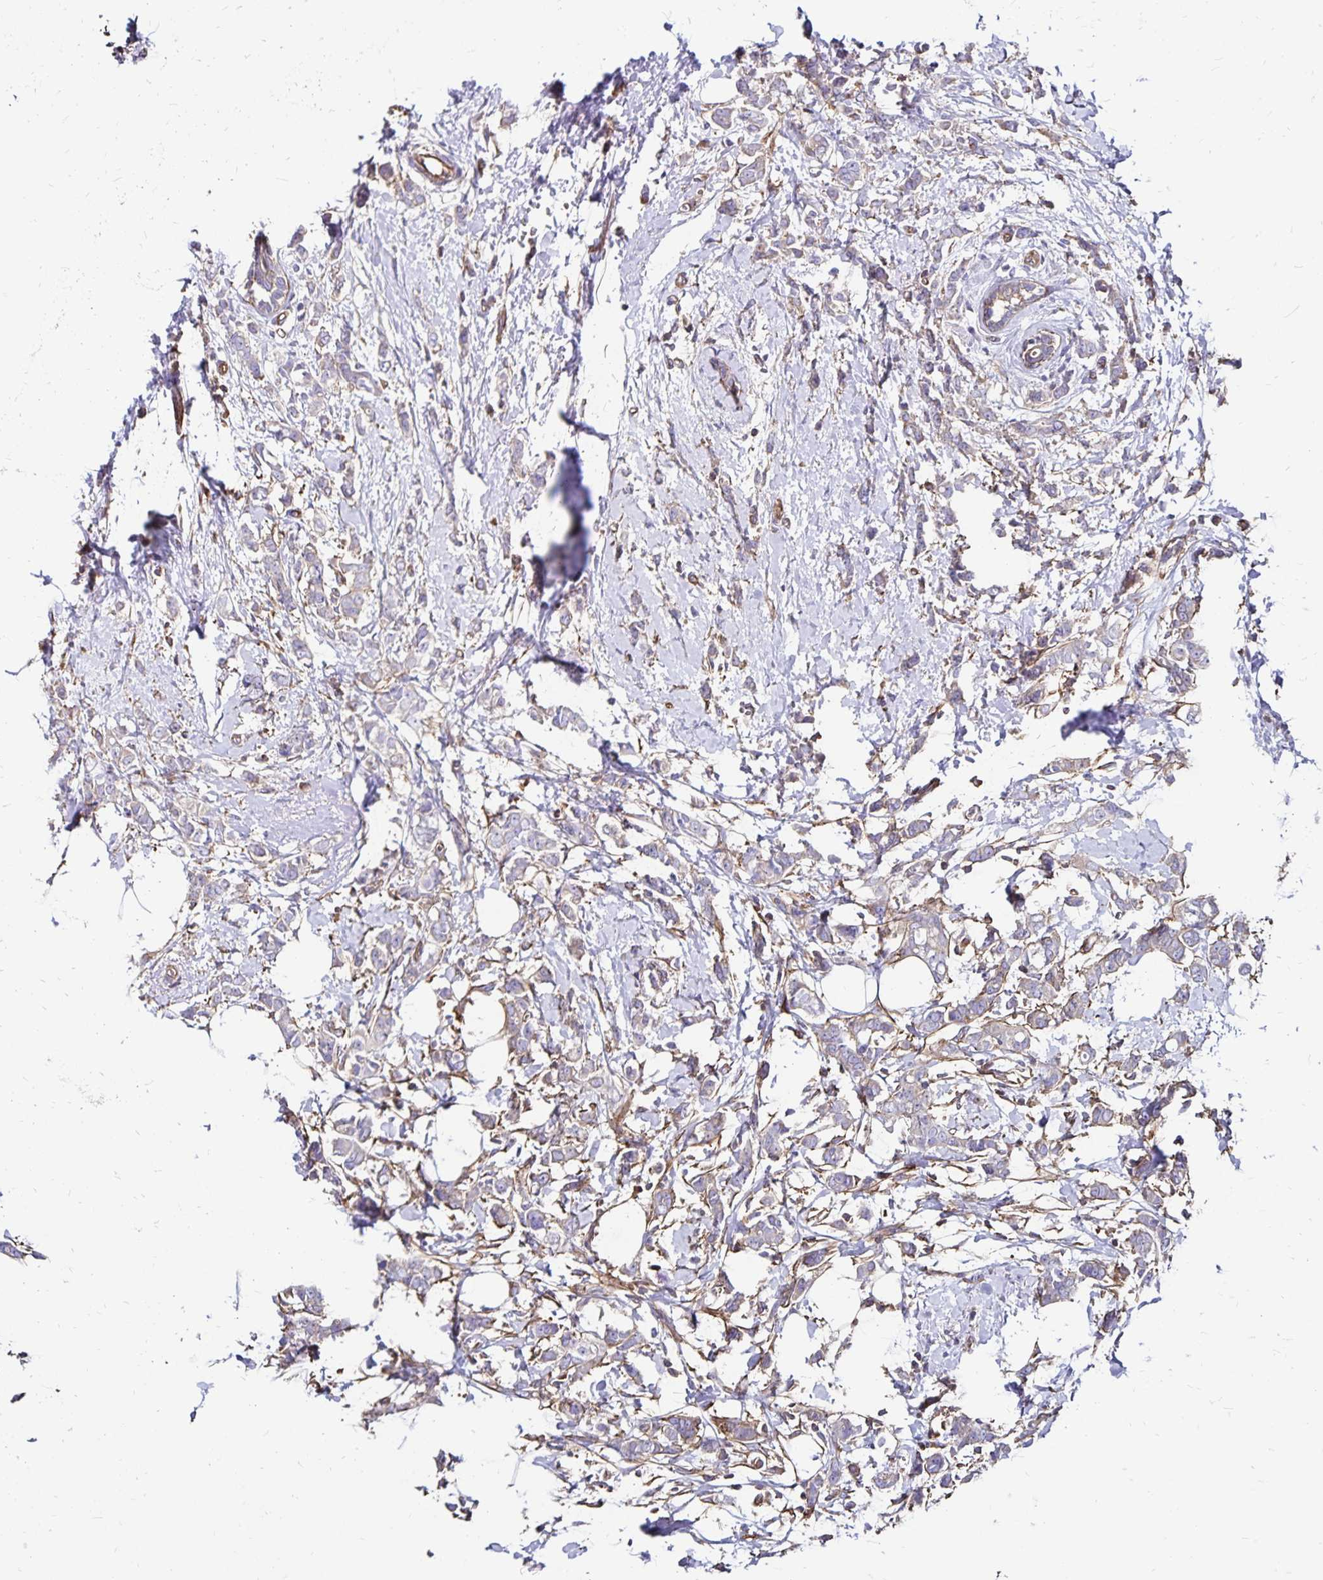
{"staining": {"intensity": "weak", "quantity": "25%-75%", "location": "cytoplasmic/membranous"}, "tissue": "breast cancer", "cell_type": "Tumor cells", "image_type": "cancer", "snomed": [{"axis": "morphology", "description": "Duct carcinoma"}, {"axis": "topography", "description": "Breast"}], "caption": "Protein expression analysis of human breast cancer reveals weak cytoplasmic/membranous expression in about 25%-75% of tumor cells.", "gene": "RPRML", "patient": {"sex": "female", "age": 40}}